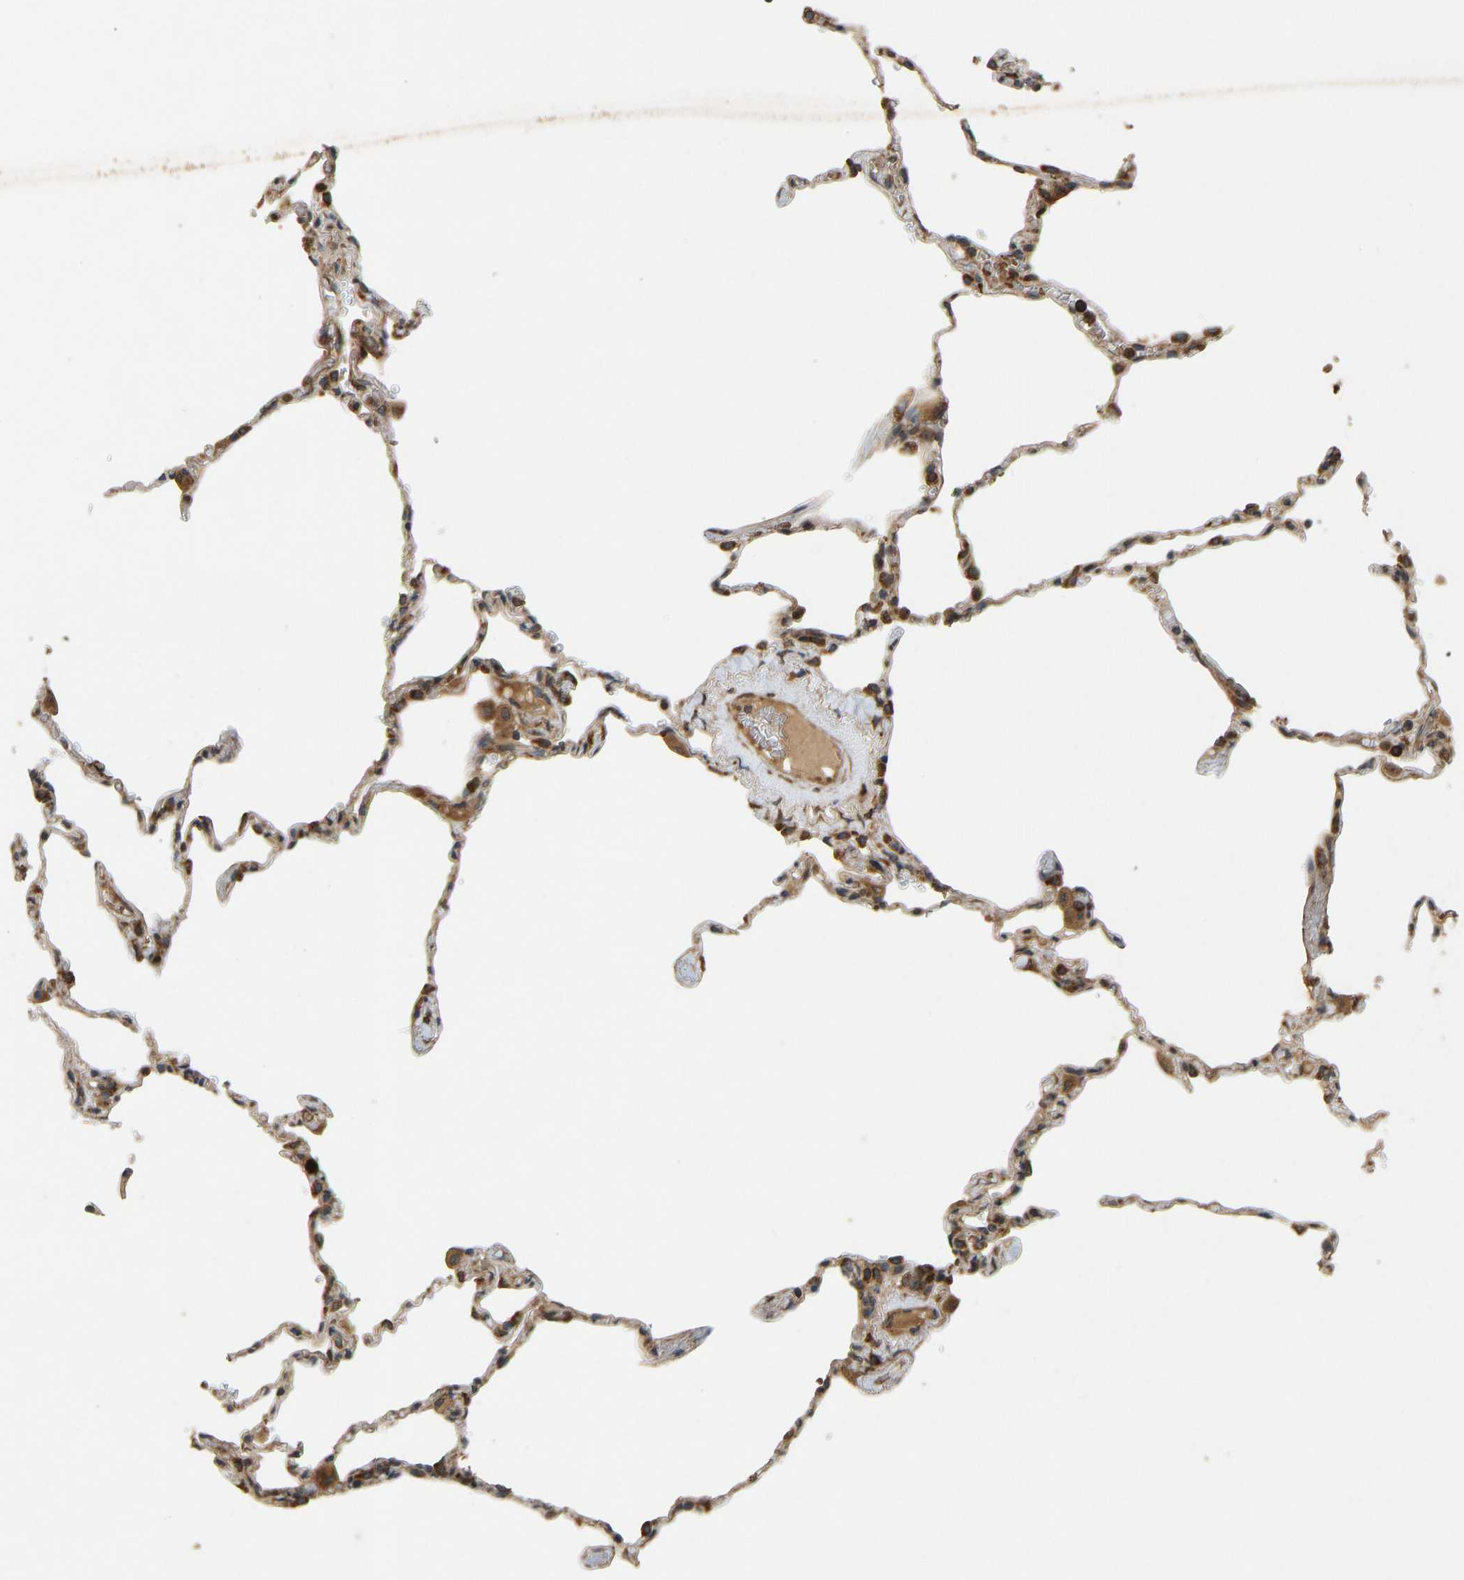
{"staining": {"intensity": "strong", "quantity": ">75%", "location": "cytoplasmic/membranous"}, "tissue": "lung", "cell_type": "Alveolar cells", "image_type": "normal", "snomed": [{"axis": "morphology", "description": "Normal tissue, NOS"}, {"axis": "topography", "description": "Lung"}], "caption": "Approximately >75% of alveolar cells in unremarkable lung display strong cytoplasmic/membranous protein positivity as visualized by brown immunohistochemical staining.", "gene": "RPN2", "patient": {"sex": "male", "age": 59}}